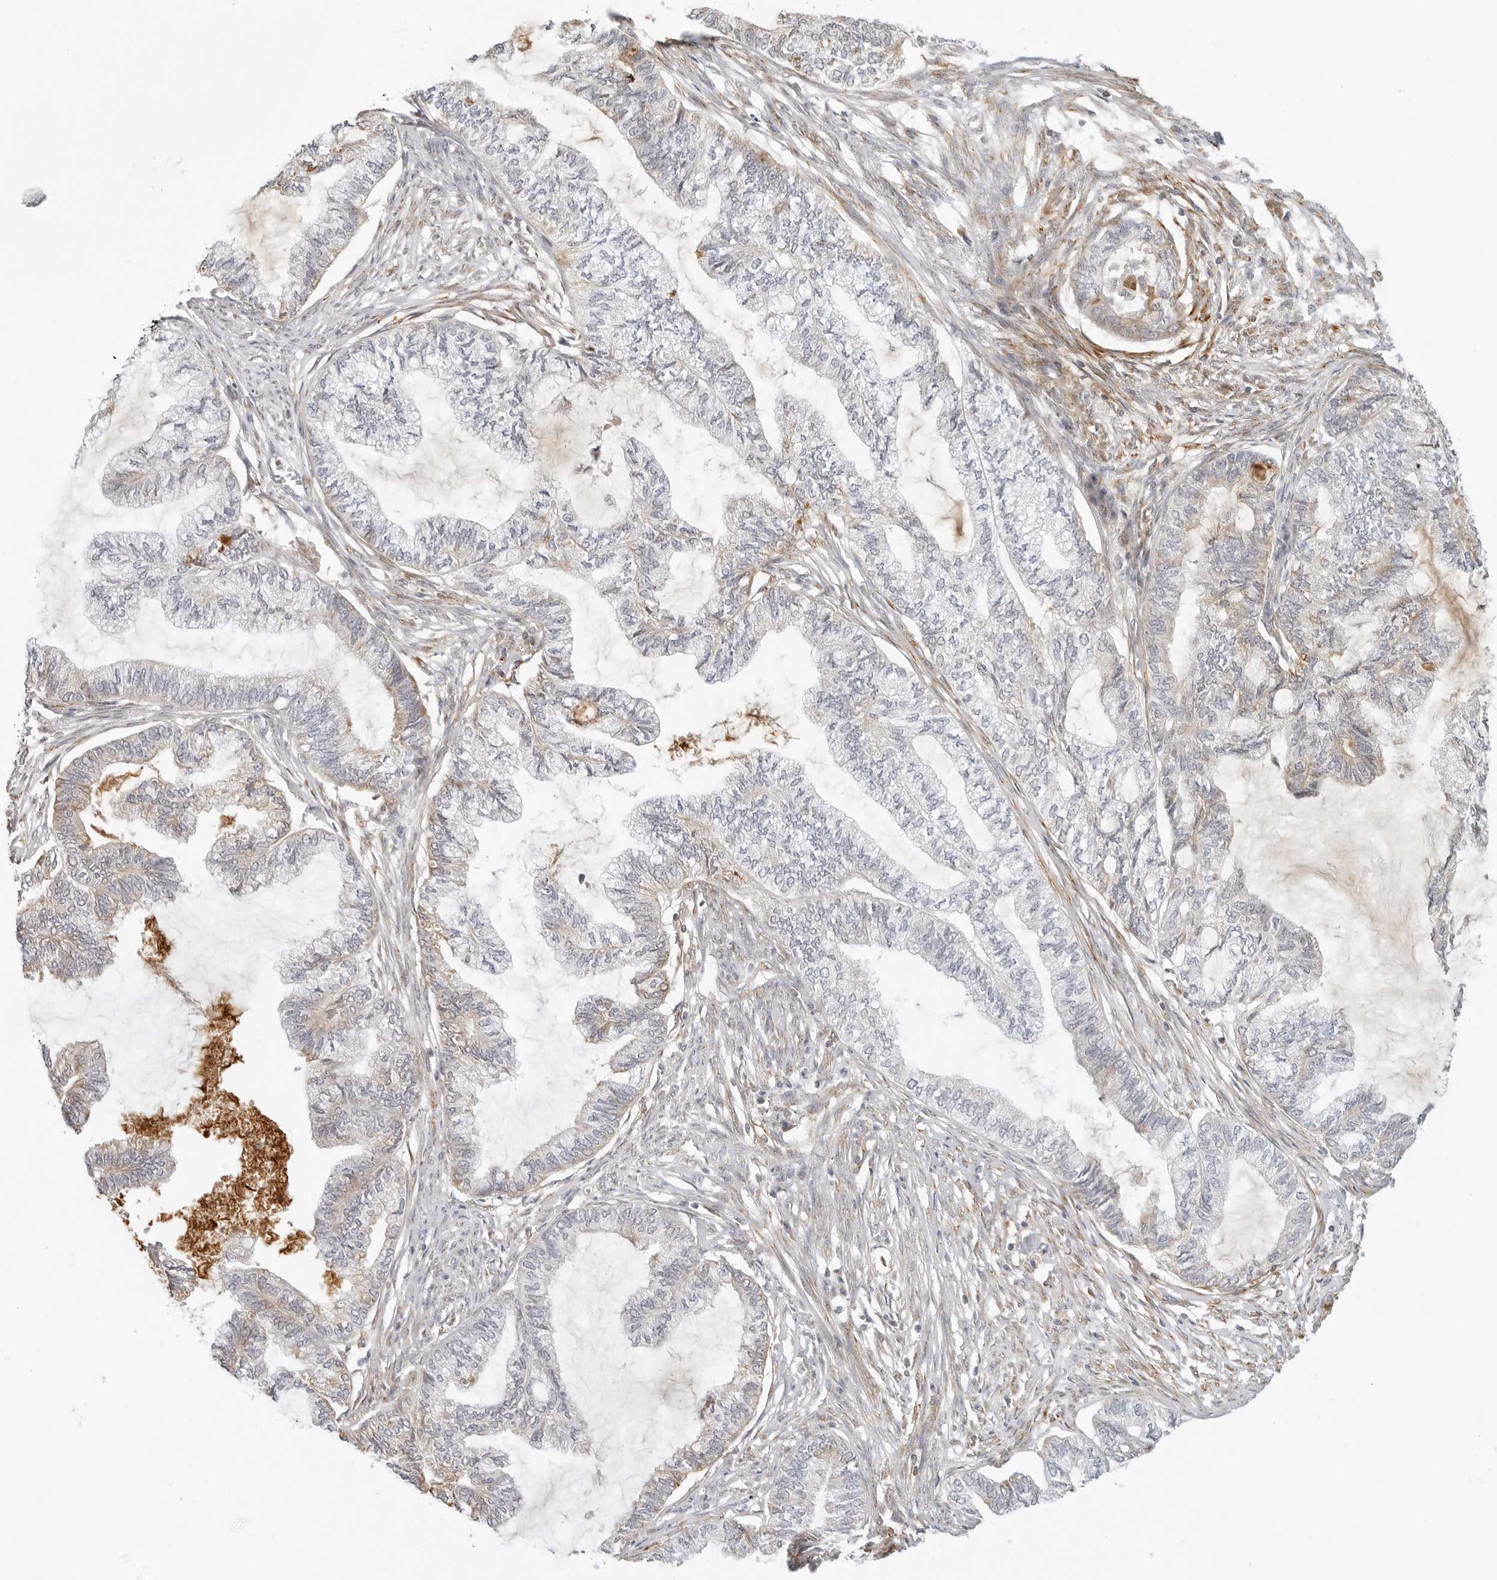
{"staining": {"intensity": "weak", "quantity": "<25%", "location": "cytoplasmic/membranous"}, "tissue": "endometrial cancer", "cell_type": "Tumor cells", "image_type": "cancer", "snomed": [{"axis": "morphology", "description": "Adenocarcinoma, NOS"}, {"axis": "topography", "description": "Endometrium"}], "caption": "This is an IHC image of human adenocarcinoma (endometrial). There is no staining in tumor cells.", "gene": "C1QTNF1", "patient": {"sex": "female", "age": 86}}